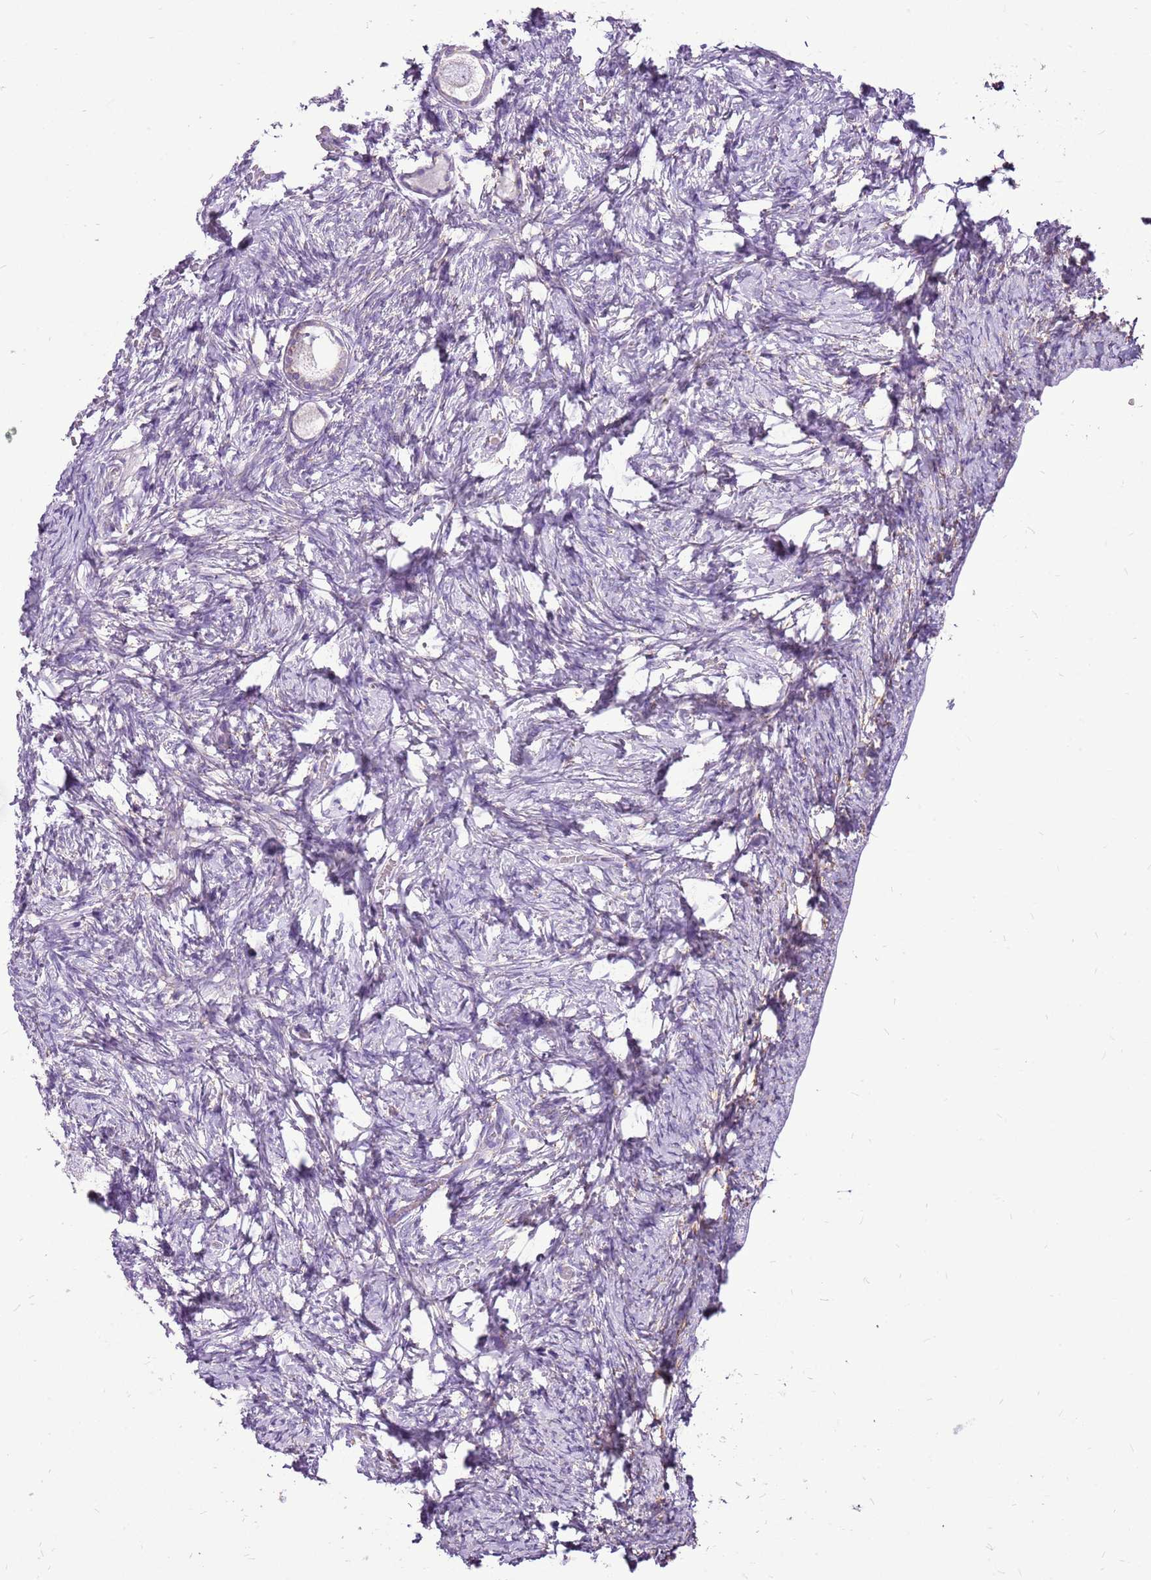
{"staining": {"intensity": "negative", "quantity": "none", "location": "none"}, "tissue": "ovary", "cell_type": "Follicle cells", "image_type": "normal", "snomed": [{"axis": "morphology", "description": "Adenocarcinoma, NOS"}, {"axis": "topography", "description": "Endometrium"}], "caption": "A high-resolution photomicrograph shows IHC staining of benign ovary, which displays no significant expression in follicle cells.", "gene": "ACSS3", "patient": {"sex": "female", "age": 32}}